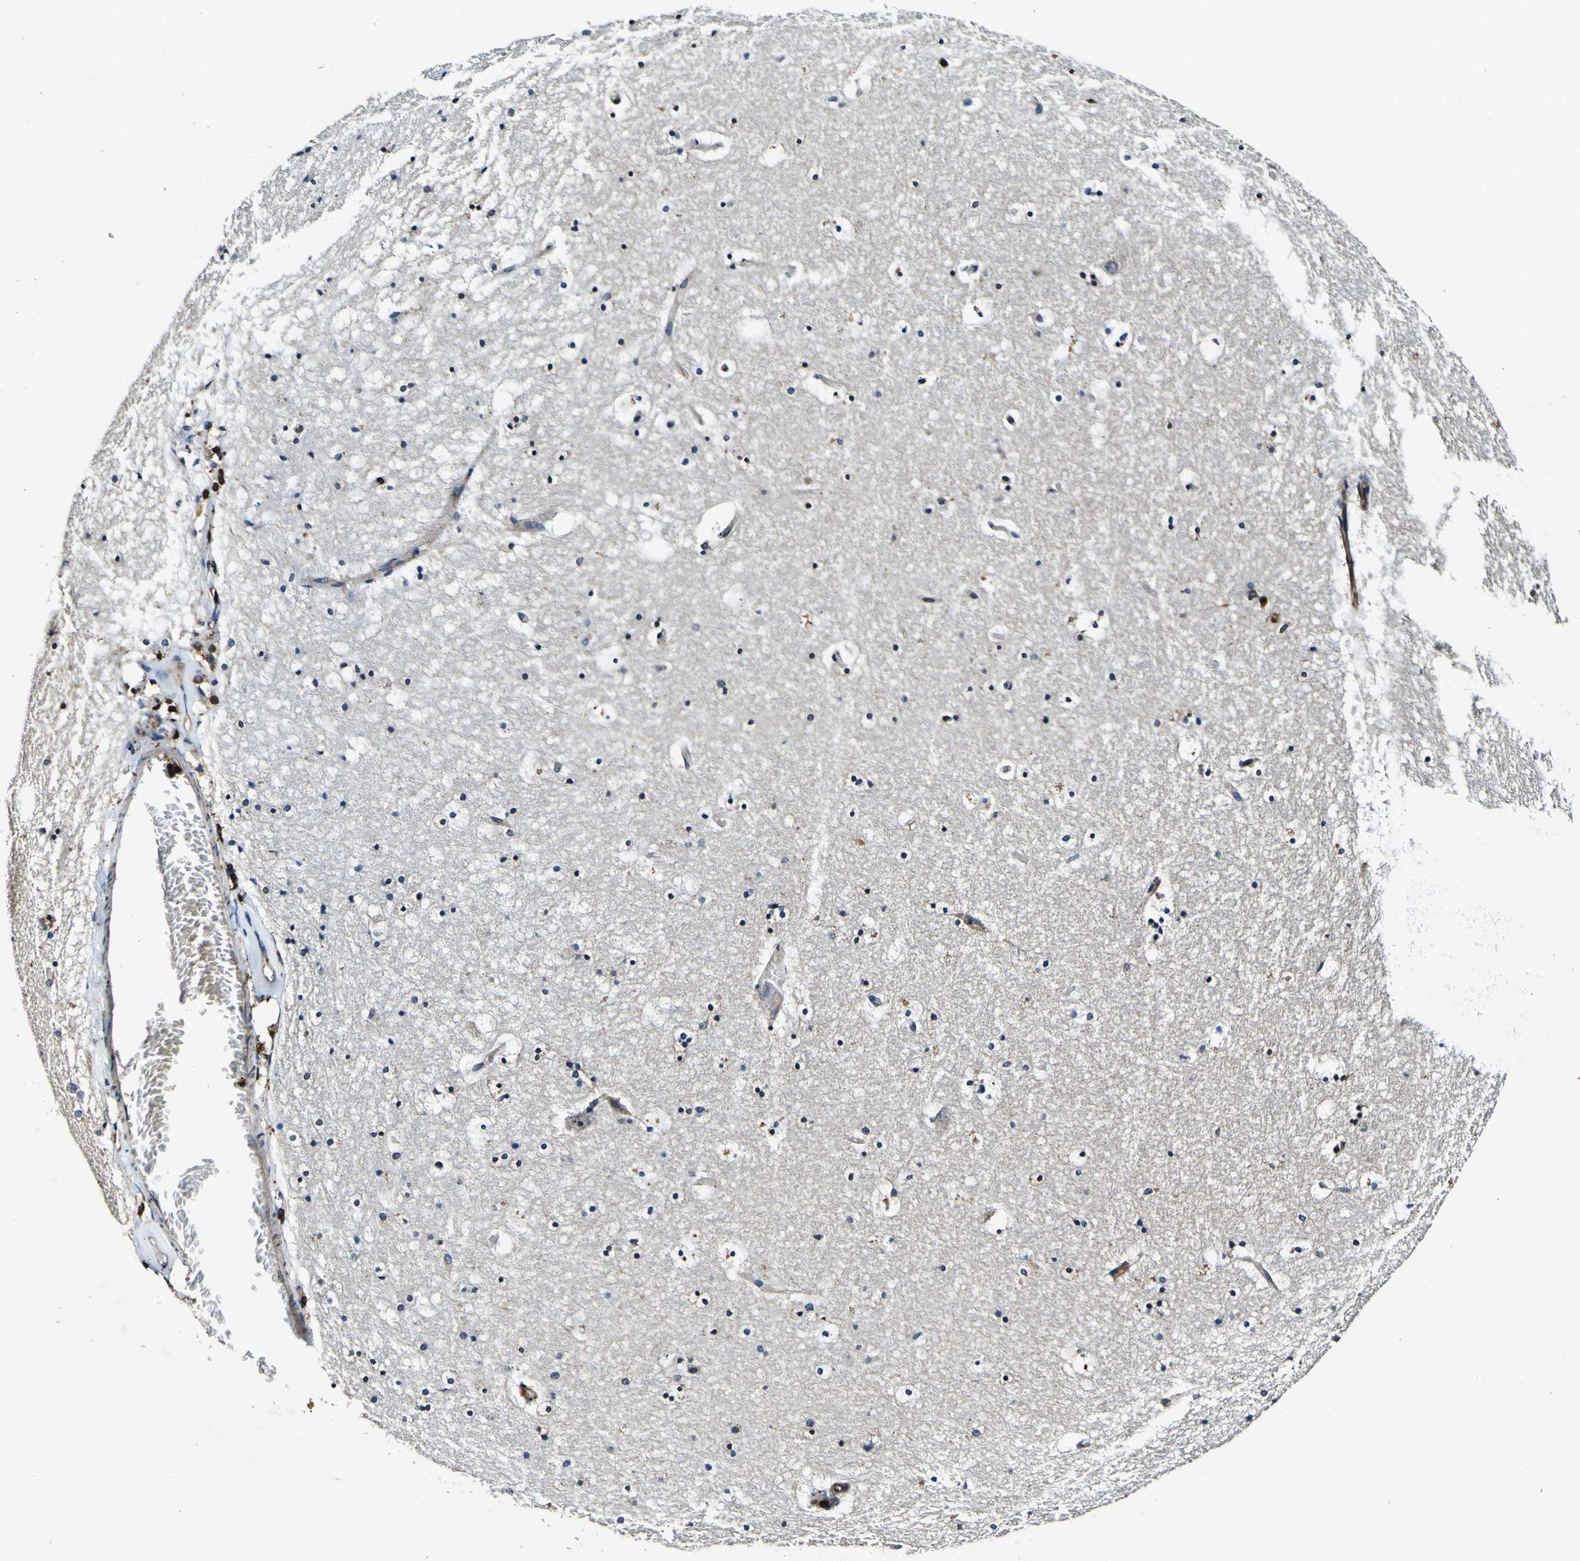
{"staining": {"intensity": "weak", "quantity": "<25%", "location": "cytoplasmic/membranous"}, "tissue": "hippocampus", "cell_type": "Glial cells", "image_type": "normal", "snomed": [{"axis": "morphology", "description": "Normal tissue, NOS"}, {"axis": "topography", "description": "Hippocampus"}], "caption": "Photomicrograph shows no significant protein positivity in glial cells of normal hippocampus. (Stains: DAB (3,3'-diaminobenzidine) immunohistochemistry (IHC) with hematoxylin counter stain, Microscopy: brightfield microscopy at high magnification).", "gene": "RHOT2", "patient": {"sex": "male", "age": 45}}